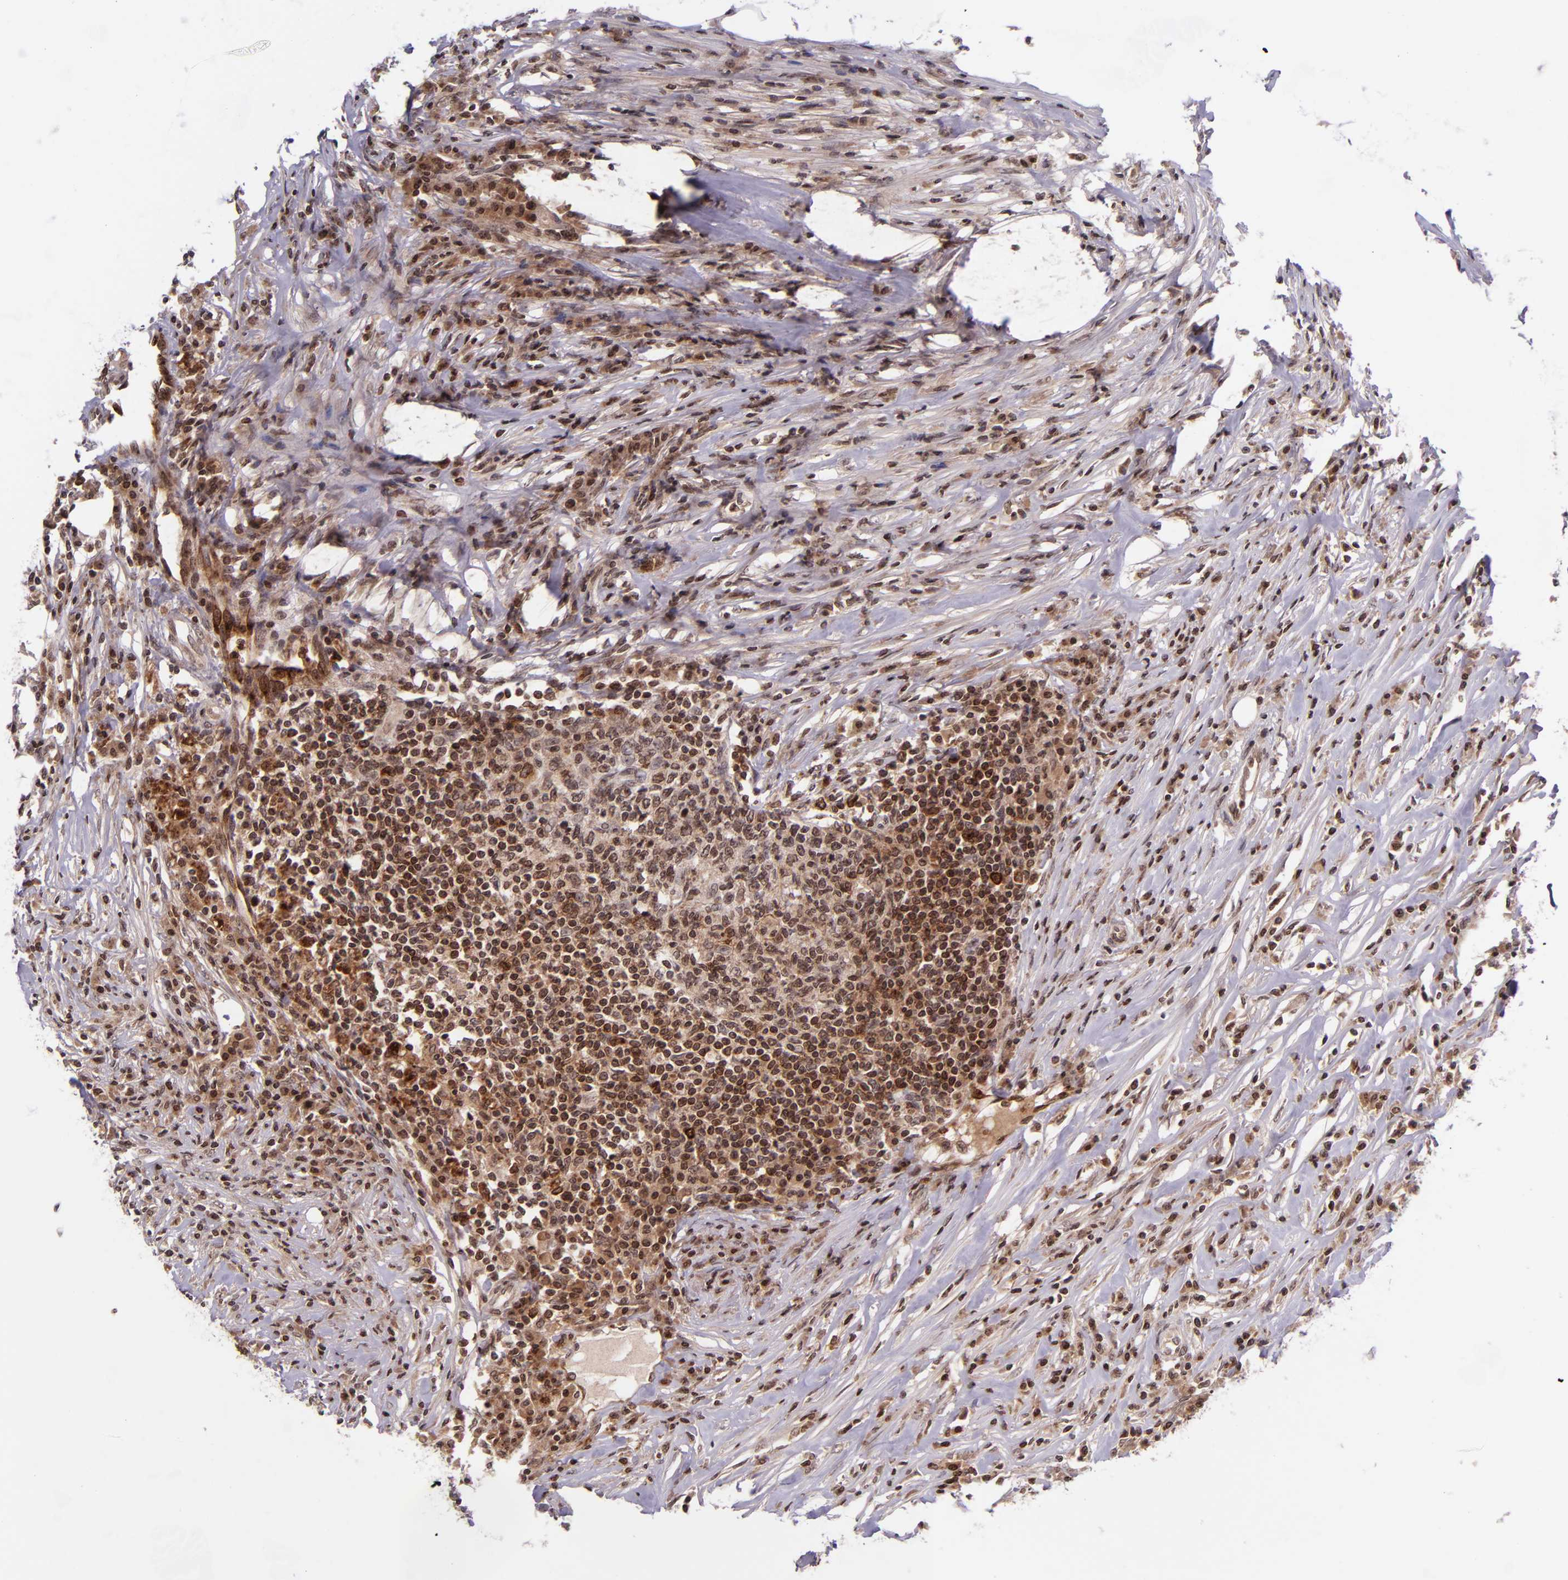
{"staining": {"intensity": "moderate", "quantity": ">75%", "location": "cytoplasmic/membranous"}, "tissue": "colorectal cancer", "cell_type": "Tumor cells", "image_type": "cancer", "snomed": [{"axis": "morphology", "description": "Adenocarcinoma, NOS"}, {"axis": "topography", "description": "Colon"}], "caption": "IHC (DAB (3,3'-diaminobenzidine)) staining of human colorectal adenocarcinoma reveals moderate cytoplasmic/membranous protein positivity in about >75% of tumor cells.", "gene": "SELL", "patient": {"sex": "male", "age": 71}}